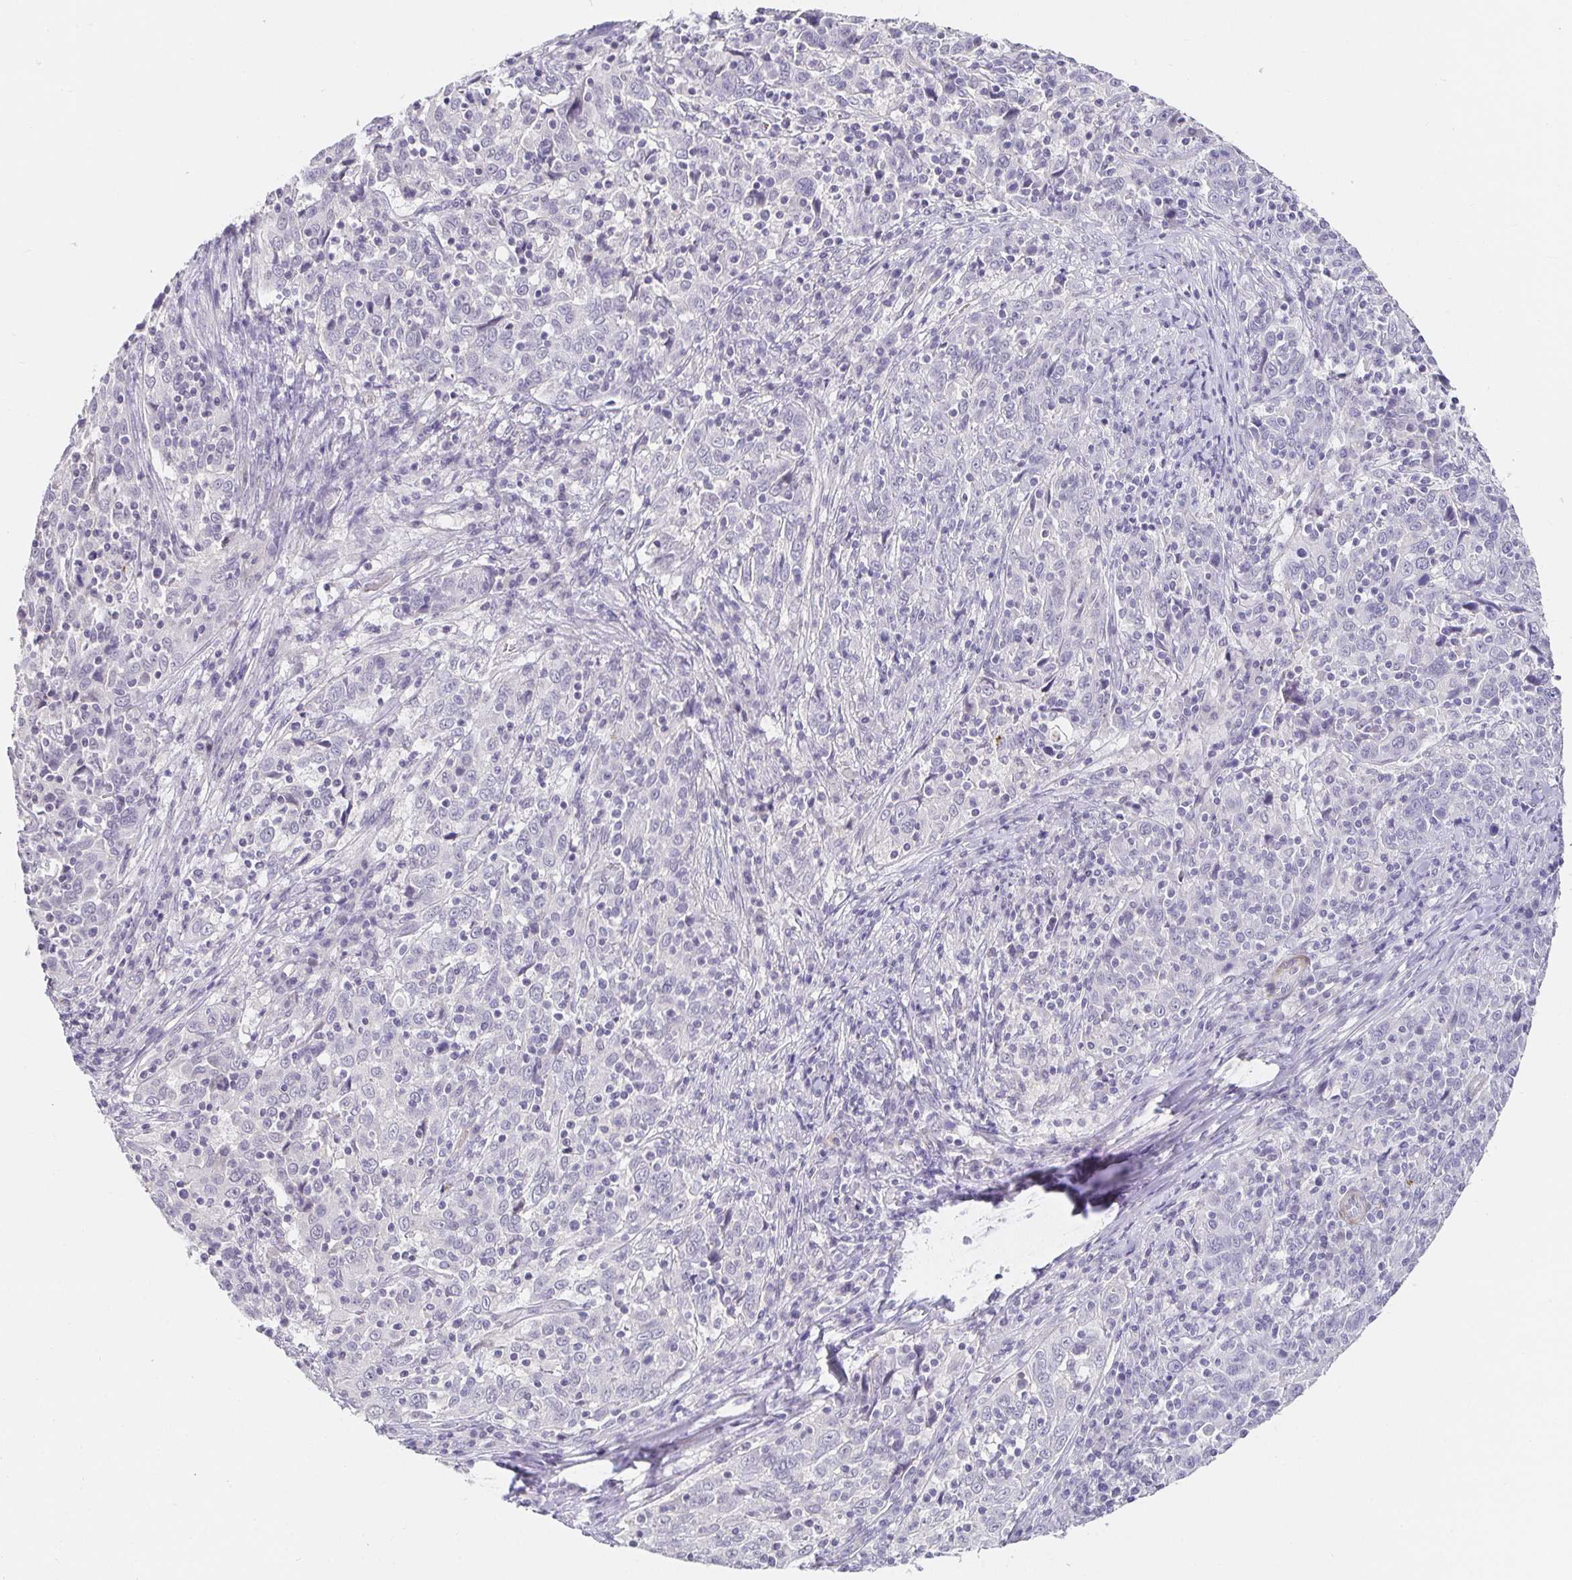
{"staining": {"intensity": "negative", "quantity": "none", "location": "none"}, "tissue": "cervical cancer", "cell_type": "Tumor cells", "image_type": "cancer", "snomed": [{"axis": "morphology", "description": "Squamous cell carcinoma, NOS"}, {"axis": "topography", "description": "Cervix"}], "caption": "This is an IHC histopathology image of cervical cancer. There is no positivity in tumor cells.", "gene": "PDX1", "patient": {"sex": "female", "age": 46}}